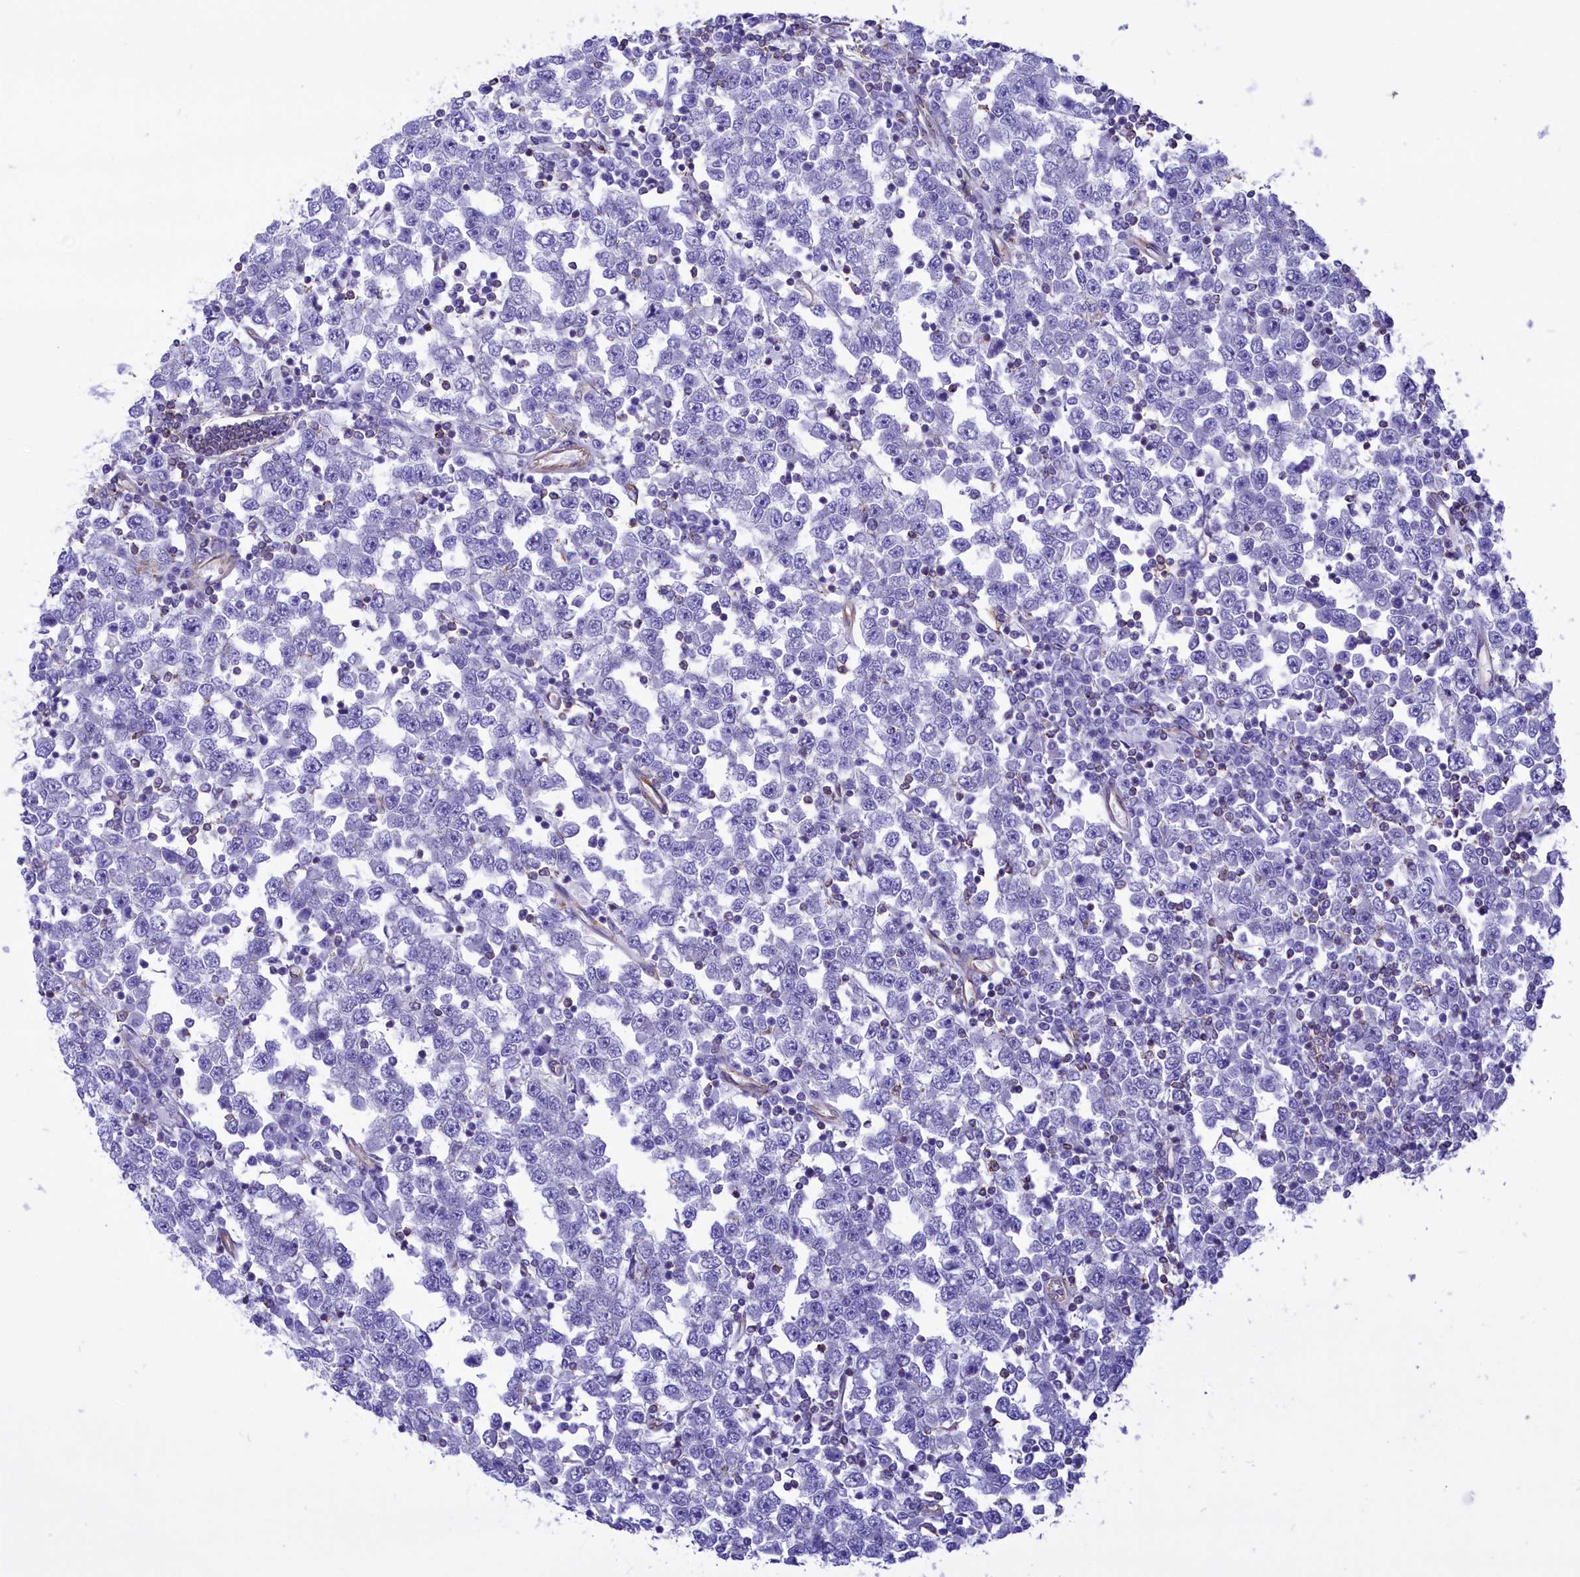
{"staining": {"intensity": "negative", "quantity": "none", "location": "none"}, "tissue": "testis cancer", "cell_type": "Tumor cells", "image_type": "cancer", "snomed": [{"axis": "morphology", "description": "Seminoma, NOS"}, {"axis": "topography", "description": "Testis"}], "caption": "The IHC micrograph has no significant staining in tumor cells of testis cancer tissue. The staining was performed using DAB (3,3'-diaminobenzidine) to visualize the protein expression in brown, while the nuclei were stained in blue with hematoxylin (Magnification: 20x).", "gene": "SEPTIN9", "patient": {"sex": "male", "age": 65}}